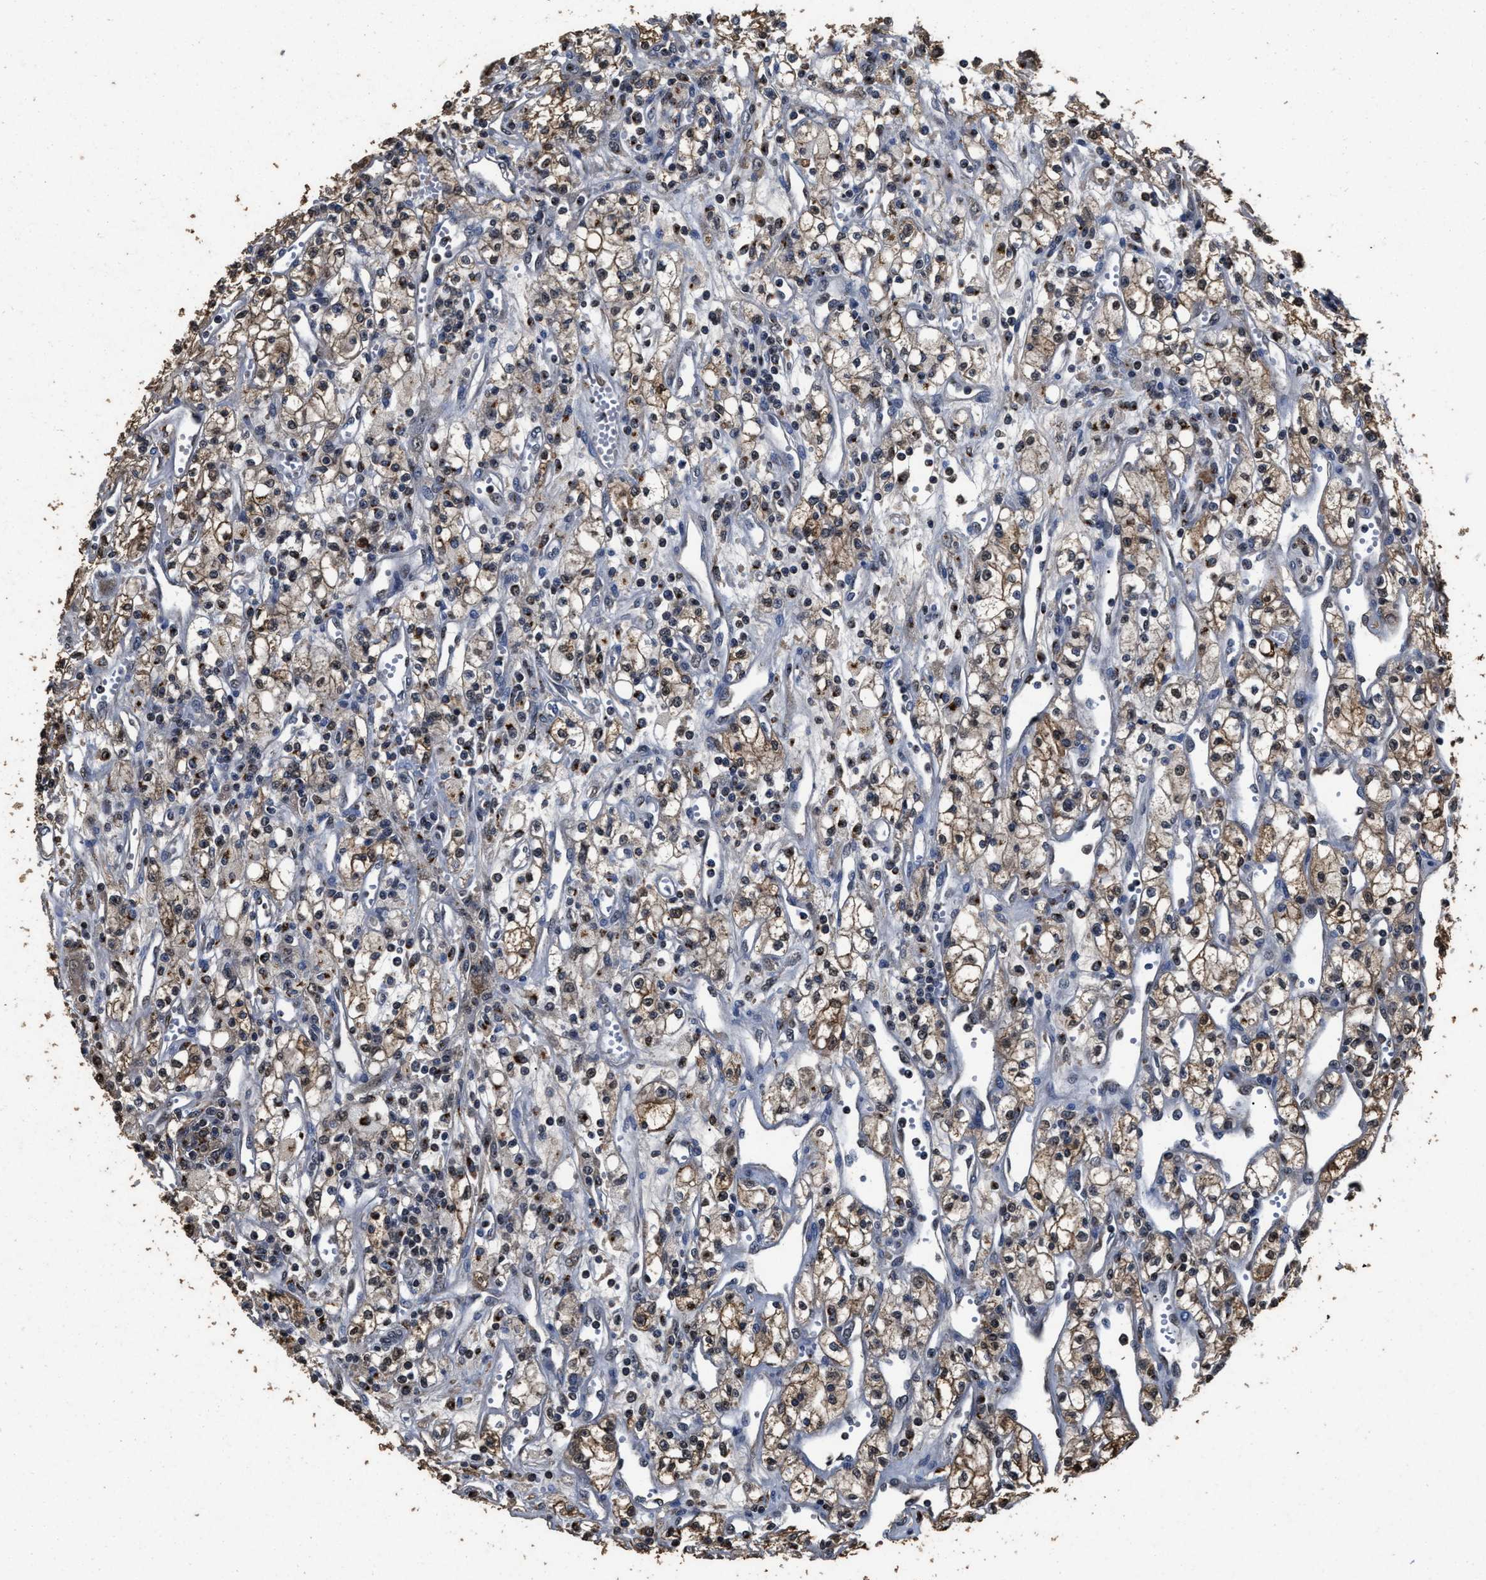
{"staining": {"intensity": "weak", "quantity": ">75%", "location": "cytoplasmic/membranous,nuclear"}, "tissue": "renal cancer", "cell_type": "Tumor cells", "image_type": "cancer", "snomed": [{"axis": "morphology", "description": "Adenocarcinoma, NOS"}, {"axis": "topography", "description": "Kidney"}], "caption": "IHC (DAB (3,3'-diaminobenzidine)) staining of human renal adenocarcinoma demonstrates weak cytoplasmic/membranous and nuclear protein staining in about >75% of tumor cells. Using DAB (3,3'-diaminobenzidine) (brown) and hematoxylin (blue) stains, captured at high magnification using brightfield microscopy.", "gene": "TPST2", "patient": {"sex": "male", "age": 59}}